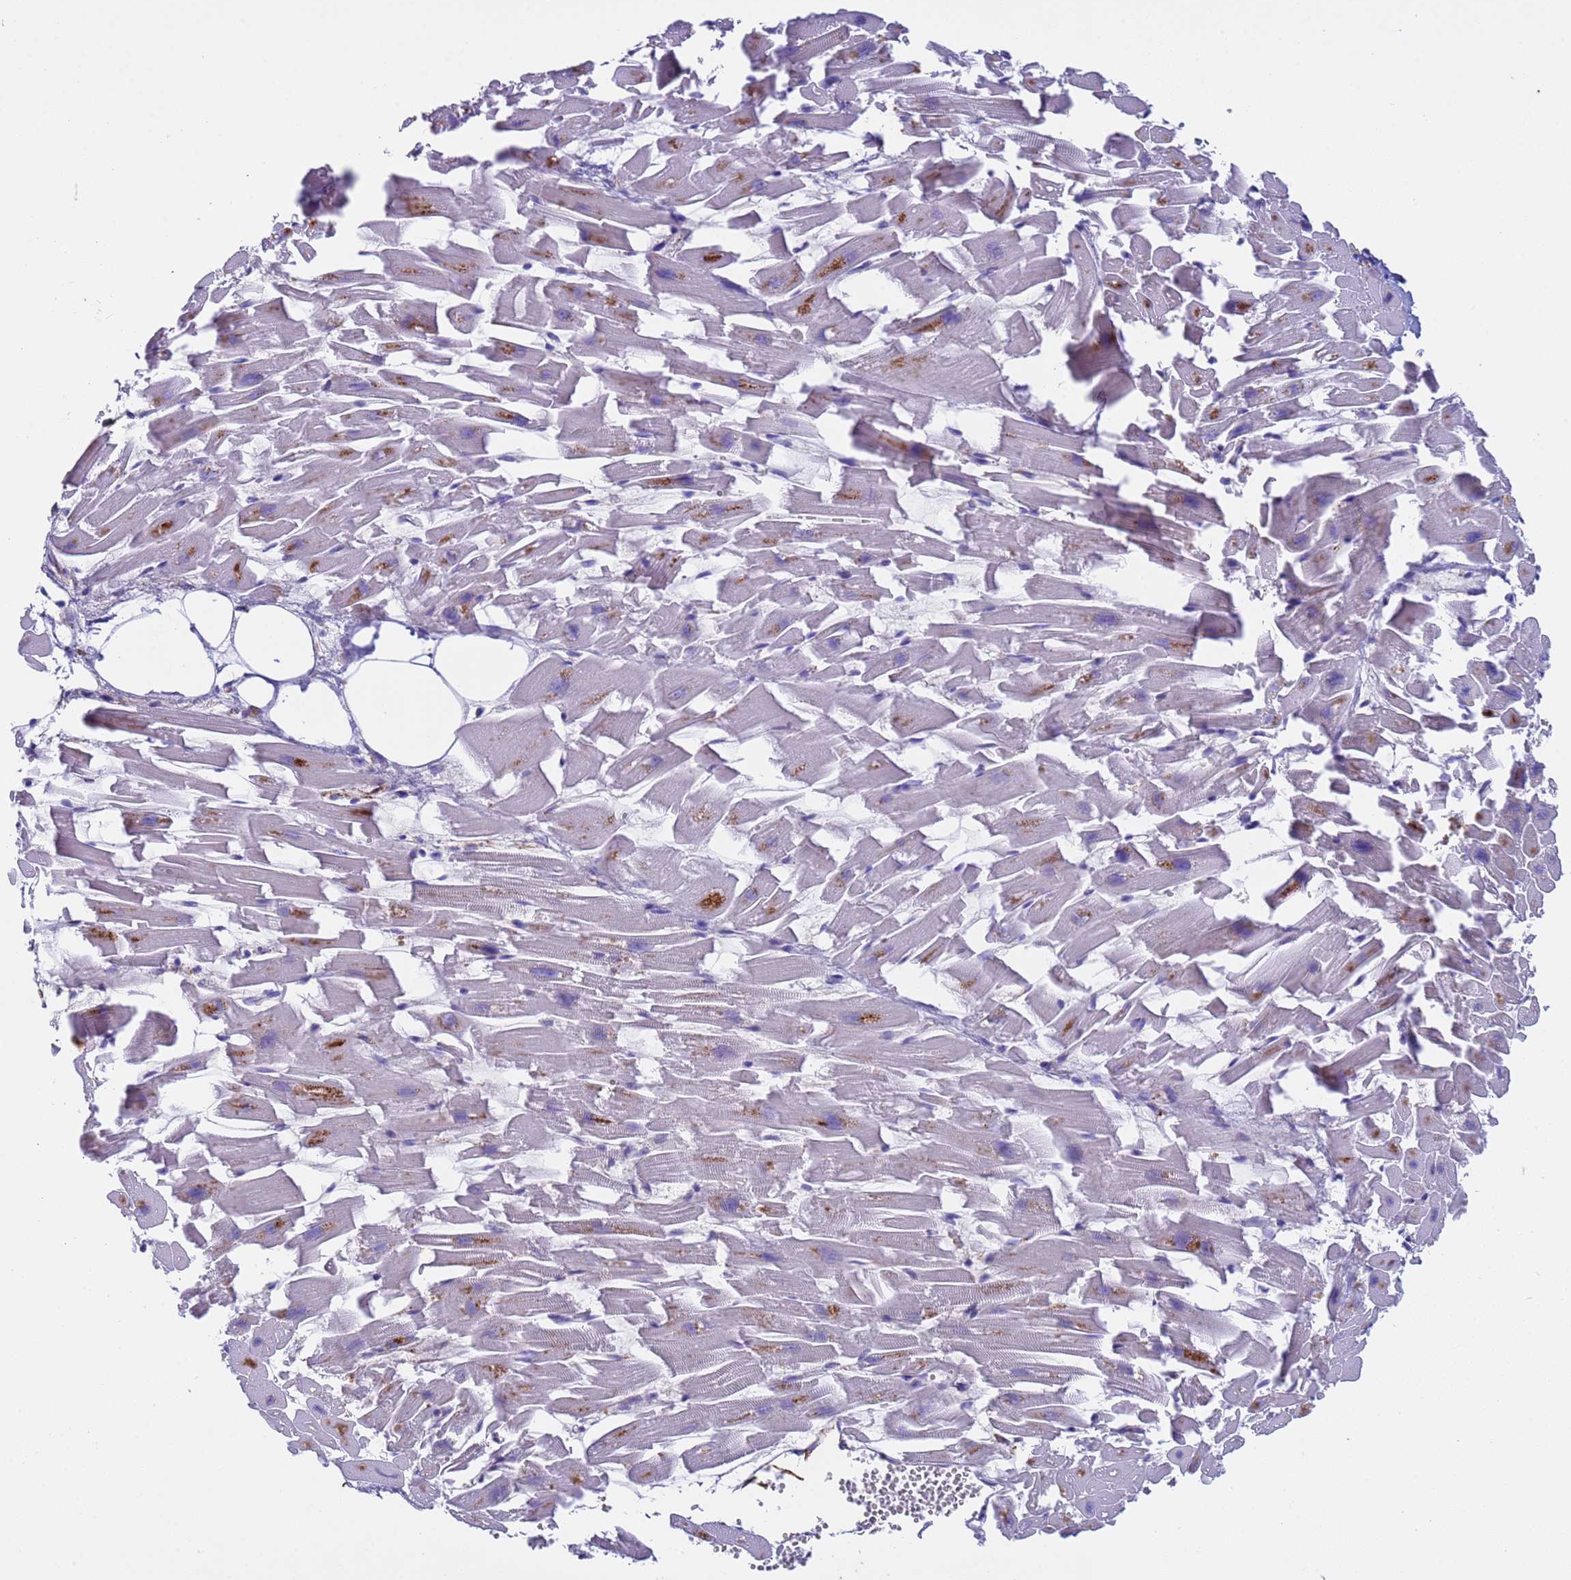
{"staining": {"intensity": "negative", "quantity": "none", "location": "none"}, "tissue": "heart muscle", "cell_type": "Cardiomyocytes", "image_type": "normal", "snomed": [{"axis": "morphology", "description": "Normal tissue, NOS"}, {"axis": "topography", "description": "Heart"}], "caption": "Immunohistochemical staining of unremarkable human heart muscle displays no significant positivity in cardiomyocytes.", "gene": "ZNF248", "patient": {"sex": "female", "age": 64}}